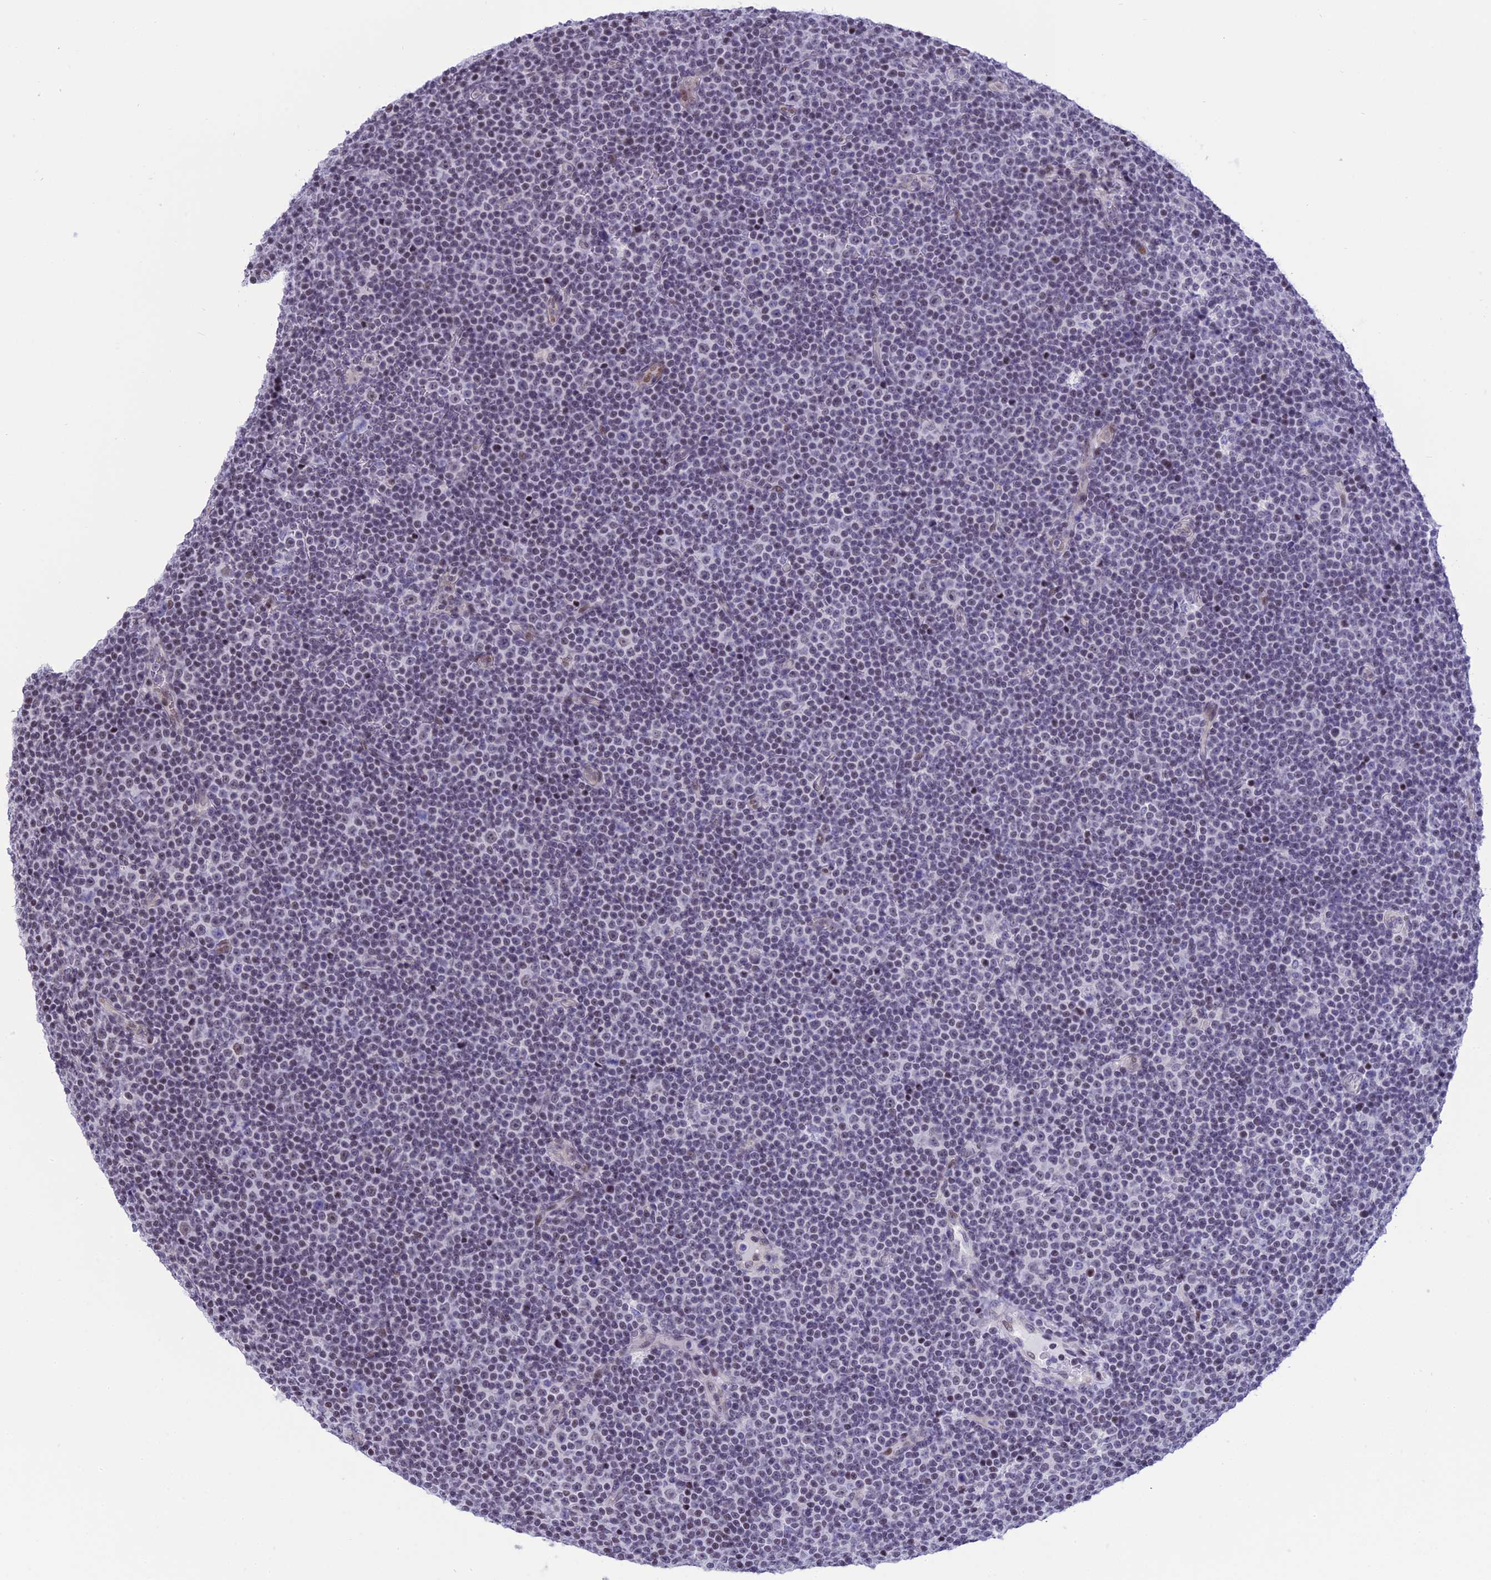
{"staining": {"intensity": "weak", "quantity": "<25%", "location": "nuclear"}, "tissue": "lymphoma", "cell_type": "Tumor cells", "image_type": "cancer", "snomed": [{"axis": "morphology", "description": "Malignant lymphoma, non-Hodgkin's type, Low grade"}, {"axis": "topography", "description": "Lymph node"}], "caption": "Immunohistochemistry histopathology image of human malignant lymphoma, non-Hodgkin's type (low-grade) stained for a protein (brown), which reveals no positivity in tumor cells.", "gene": "SPIRE2", "patient": {"sex": "female", "age": 67}}